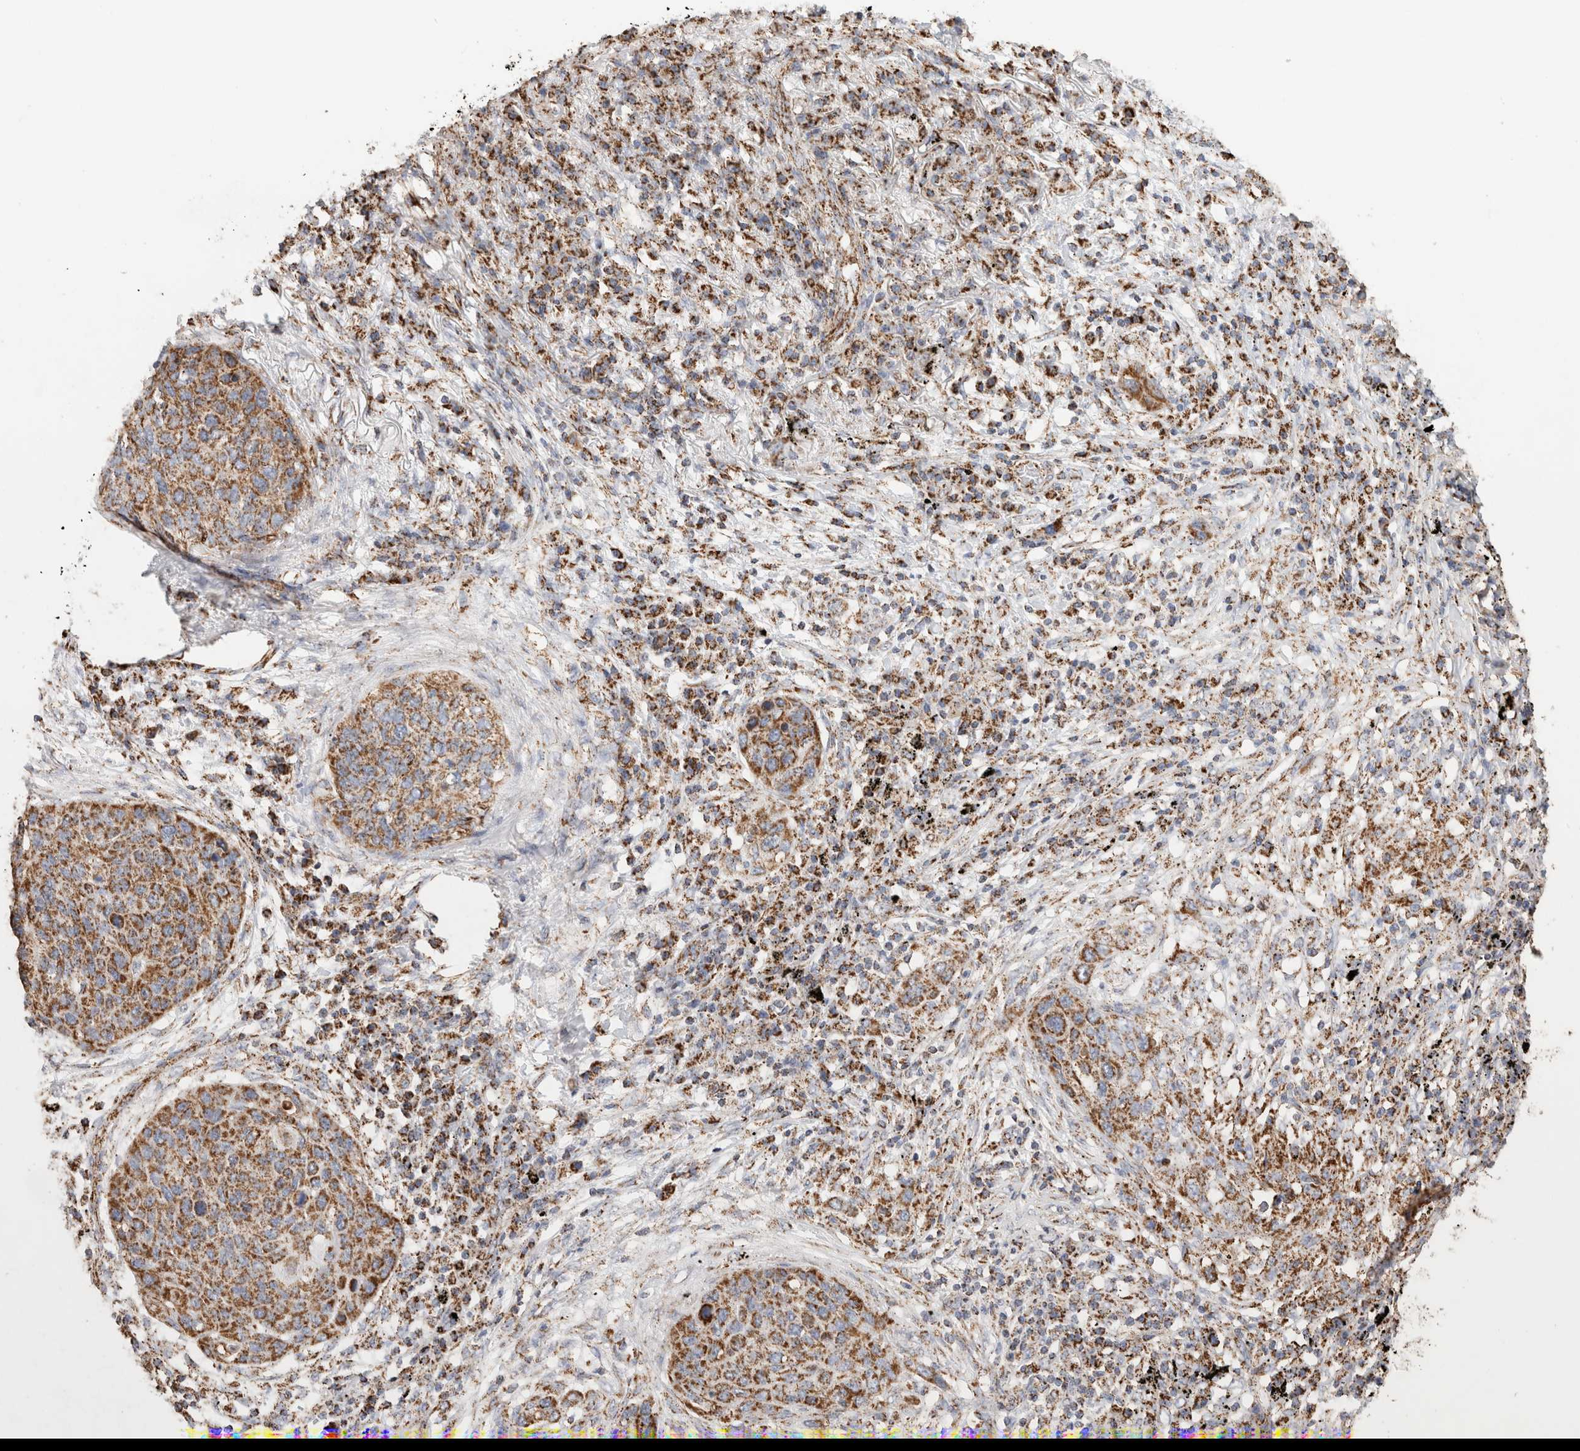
{"staining": {"intensity": "moderate", "quantity": ">75%", "location": "cytoplasmic/membranous"}, "tissue": "lung cancer", "cell_type": "Tumor cells", "image_type": "cancer", "snomed": [{"axis": "morphology", "description": "Squamous cell carcinoma, NOS"}, {"axis": "topography", "description": "Lung"}], "caption": "An IHC image of tumor tissue is shown. Protein staining in brown labels moderate cytoplasmic/membranous positivity in squamous cell carcinoma (lung) within tumor cells. (Brightfield microscopy of DAB IHC at high magnification).", "gene": "C1QBP", "patient": {"sex": "female", "age": 63}}